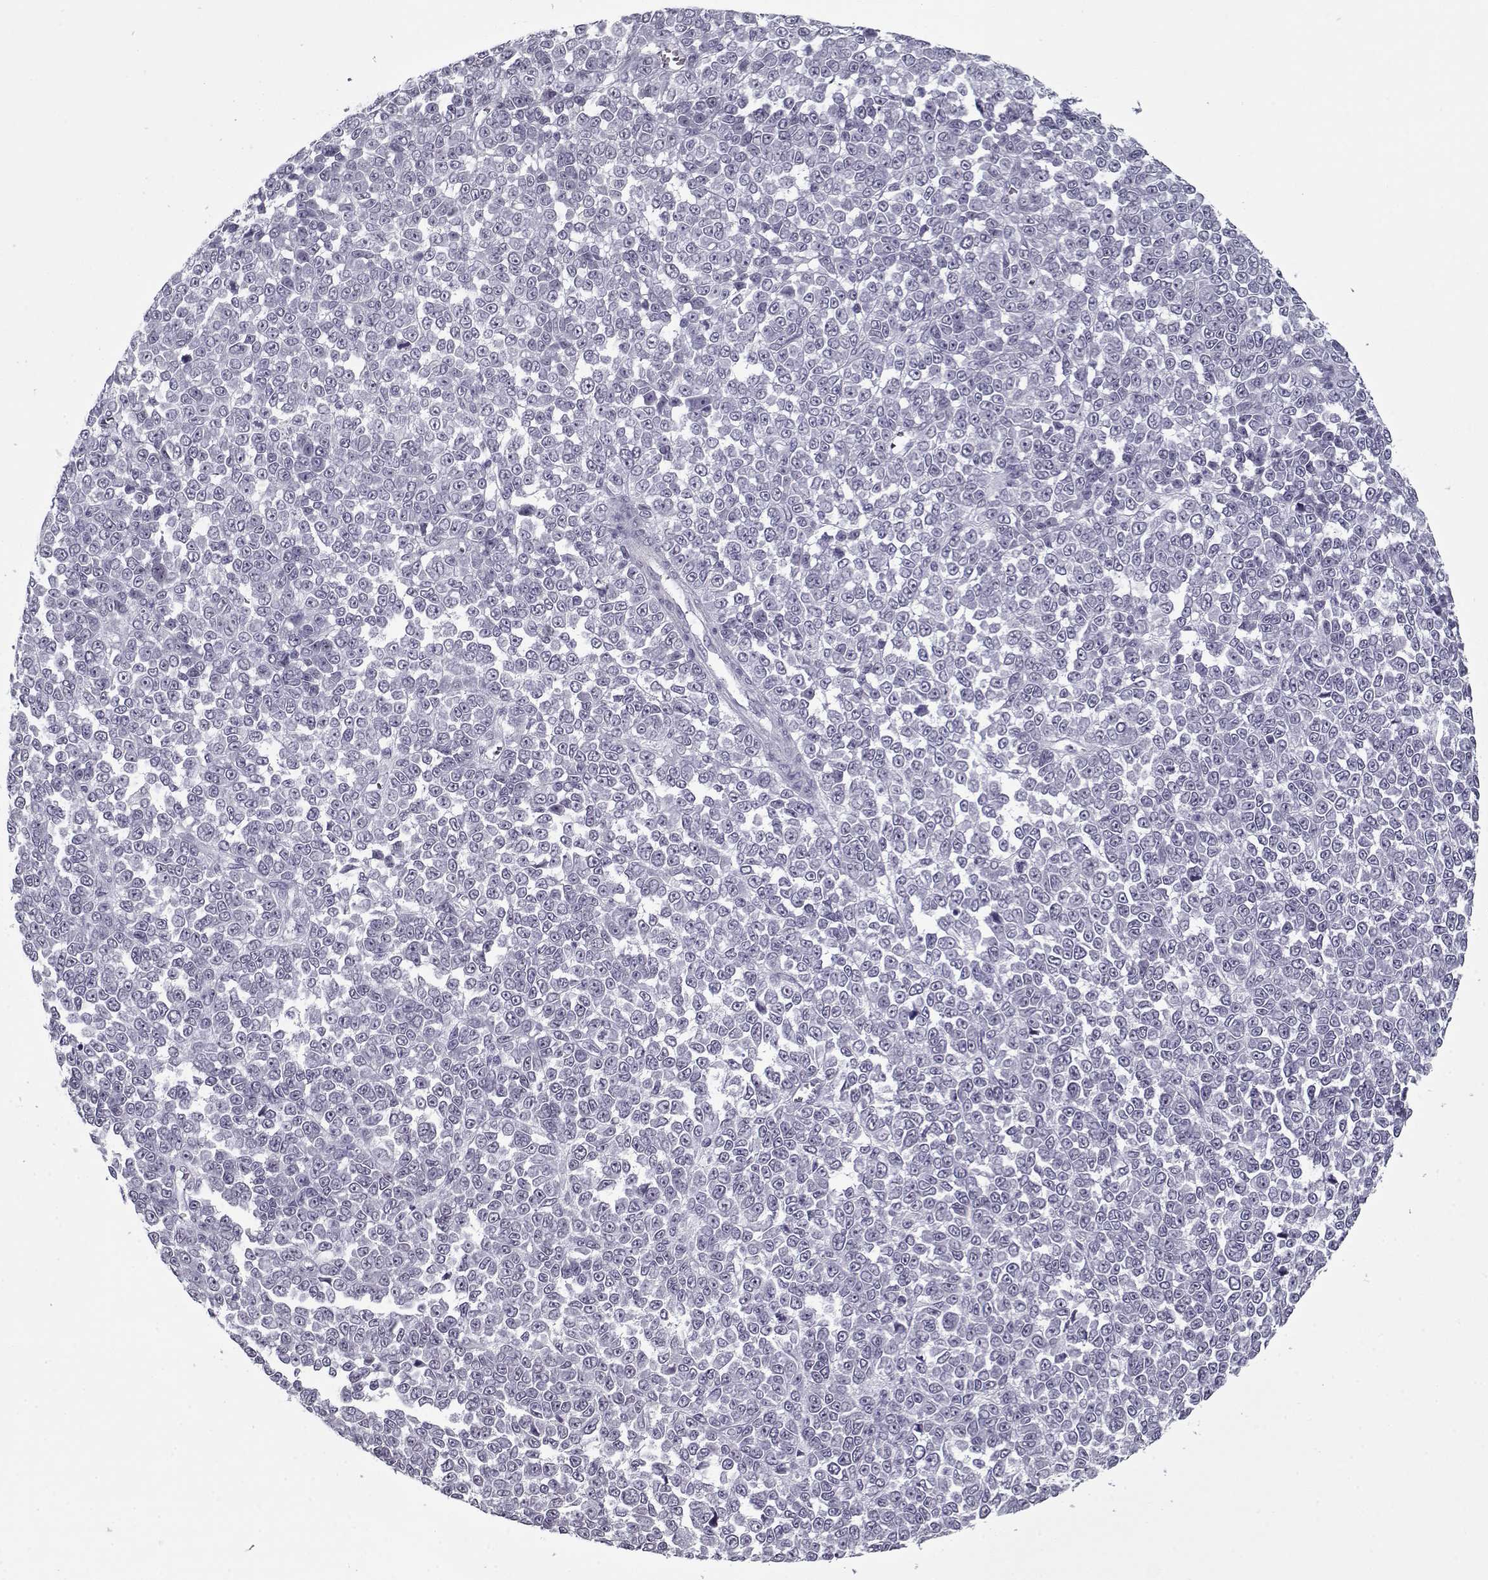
{"staining": {"intensity": "negative", "quantity": "none", "location": "none"}, "tissue": "melanoma", "cell_type": "Tumor cells", "image_type": "cancer", "snomed": [{"axis": "morphology", "description": "Malignant melanoma, NOS"}, {"axis": "topography", "description": "Skin"}], "caption": "This is an immunohistochemistry (IHC) micrograph of human melanoma. There is no staining in tumor cells.", "gene": "RNF32", "patient": {"sex": "female", "age": 95}}